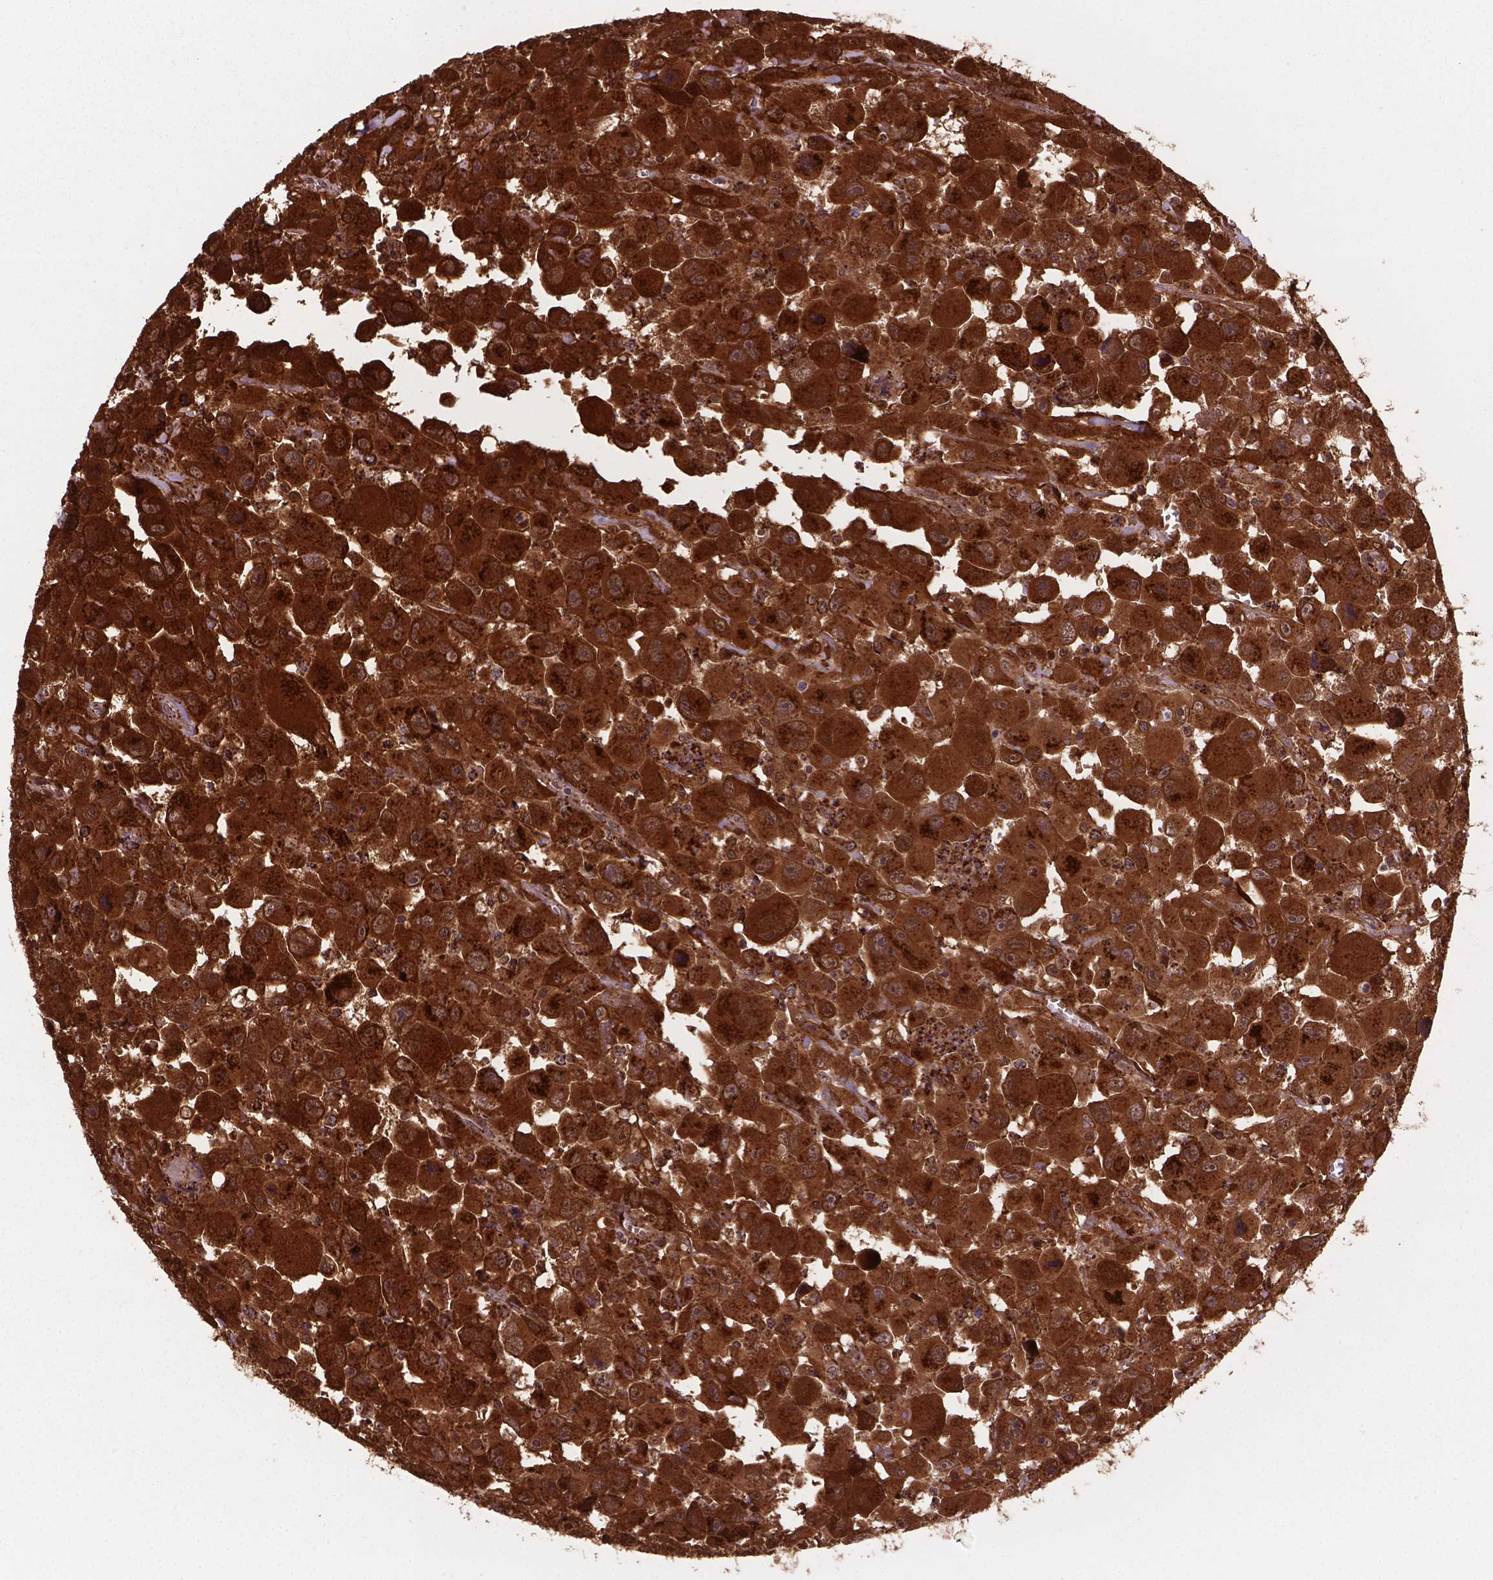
{"staining": {"intensity": "strong", "quantity": ">75%", "location": "cytoplasmic/membranous,nuclear"}, "tissue": "head and neck cancer", "cell_type": "Tumor cells", "image_type": "cancer", "snomed": [{"axis": "morphology", "description": "Squamous cell carcinoma, NOS"}, {"axis": "morphology", "description": "Squamous cell carcinoma, metastatic, NOS"}, {"axis": "topography", "description": "Oral tissue"}, {"axis": "topography", "description": "Head-Neck"}], "caption": "Metastatic squamous cell carcinoma (head and neck) tissue shows strong cytoplasmic/membranous and nuclear positivity in approximately >75% of tumor cells, visualized by immunohistochemistry.", "gene": "PLIN3", "patient": {"sex": "female", "age": 85}}